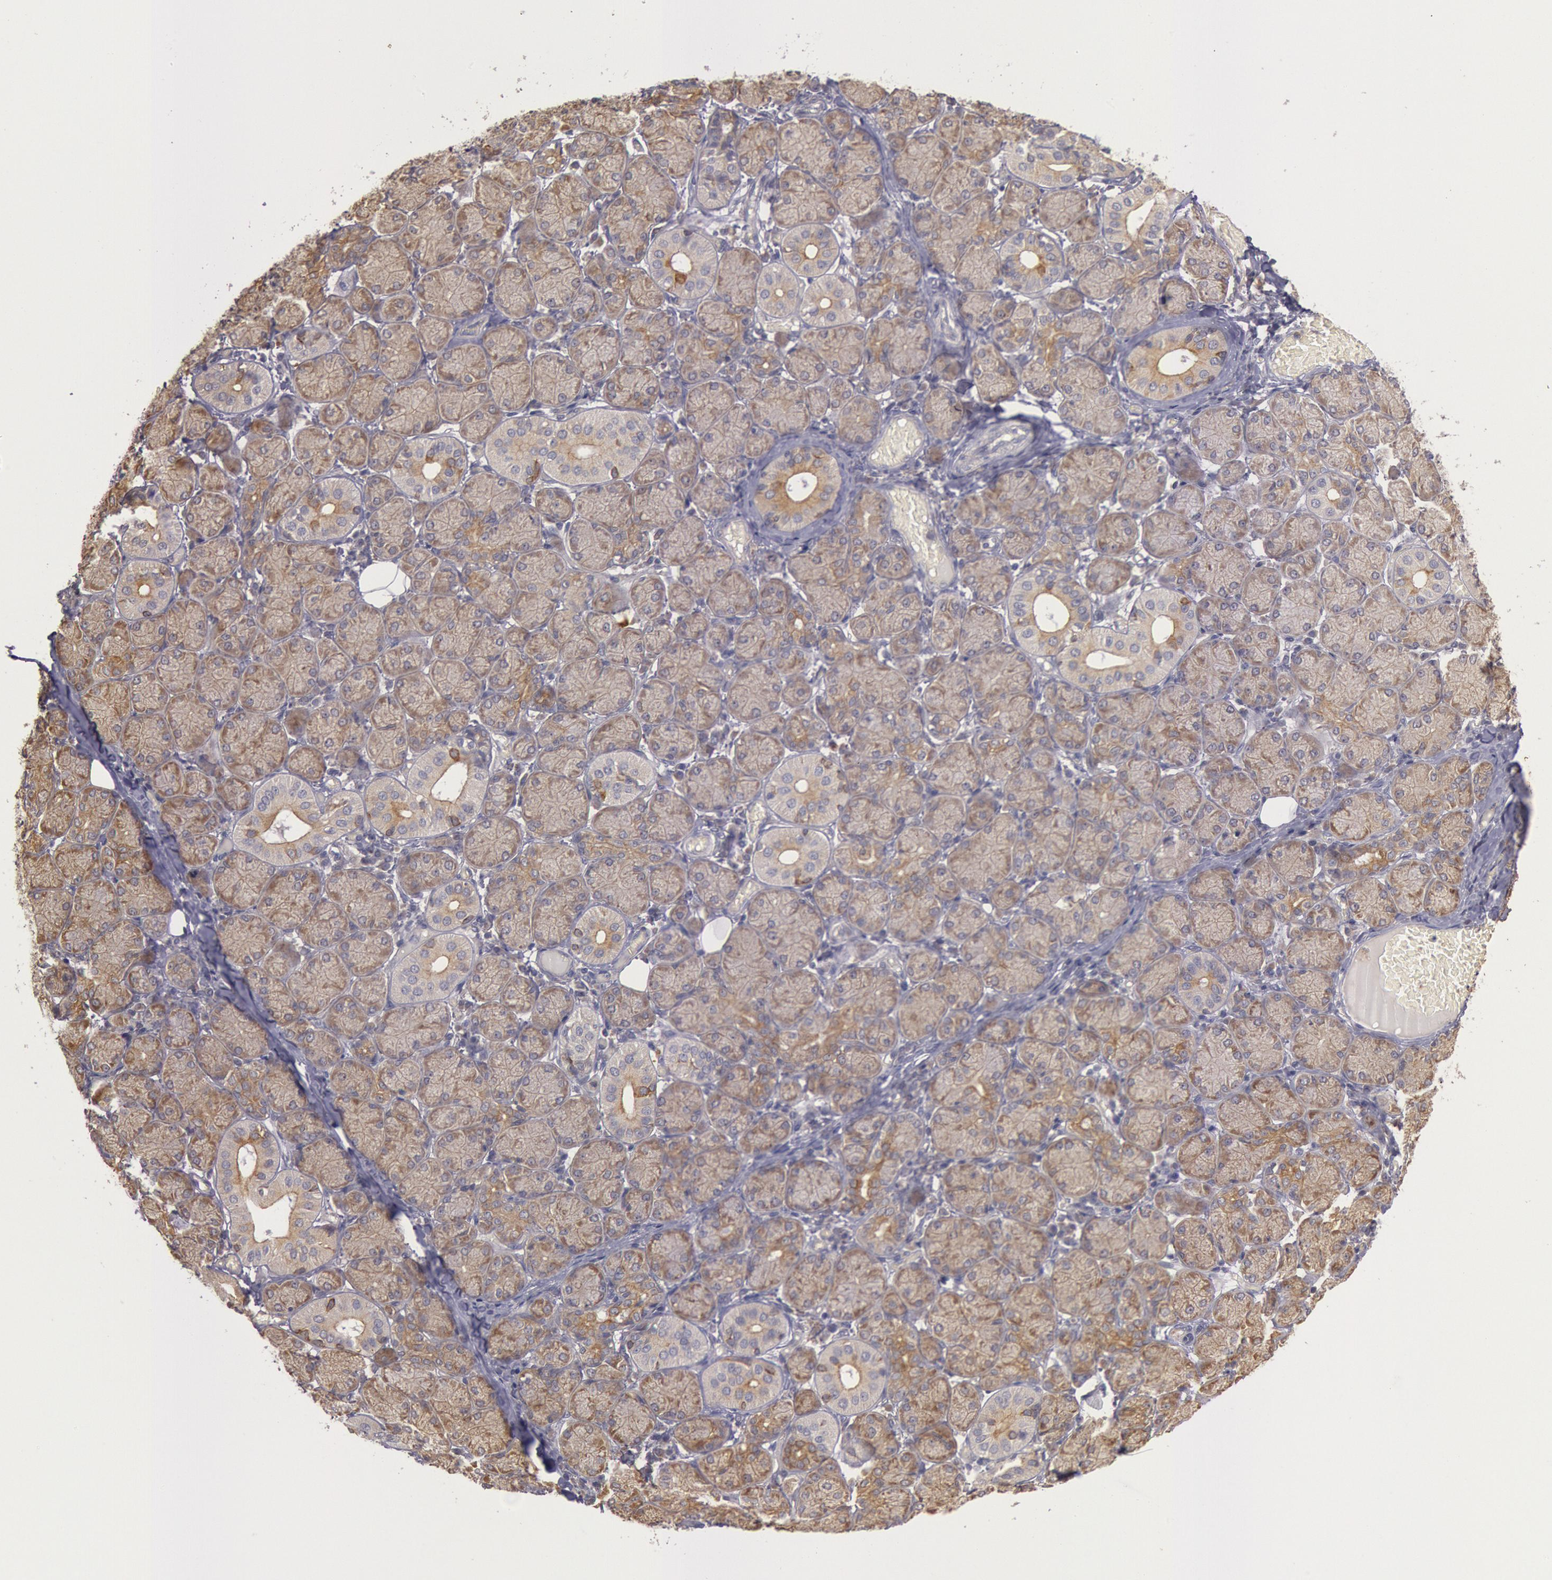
{"staining": {"intensity": "moderate", "quantity": ">75%", "location": "cytoplasmic/membranous"}, "tissue": "salivary gland", "cell_type": "Glandular cells", "image_type": "normal", "snomed": [{"axis": "morphology", "description": "Normal tissue, NOS"}, {"axis": "topography", "description": "Salivary gland"}], "caption": "The photomicrograph demonstrates a brown stain indicating the presence of a protein in the cytoplasmic/membranous of glandular cells in salivary gland.", "gene": "PLA2G6", "patient": {"sex": "female", "age": 24}}